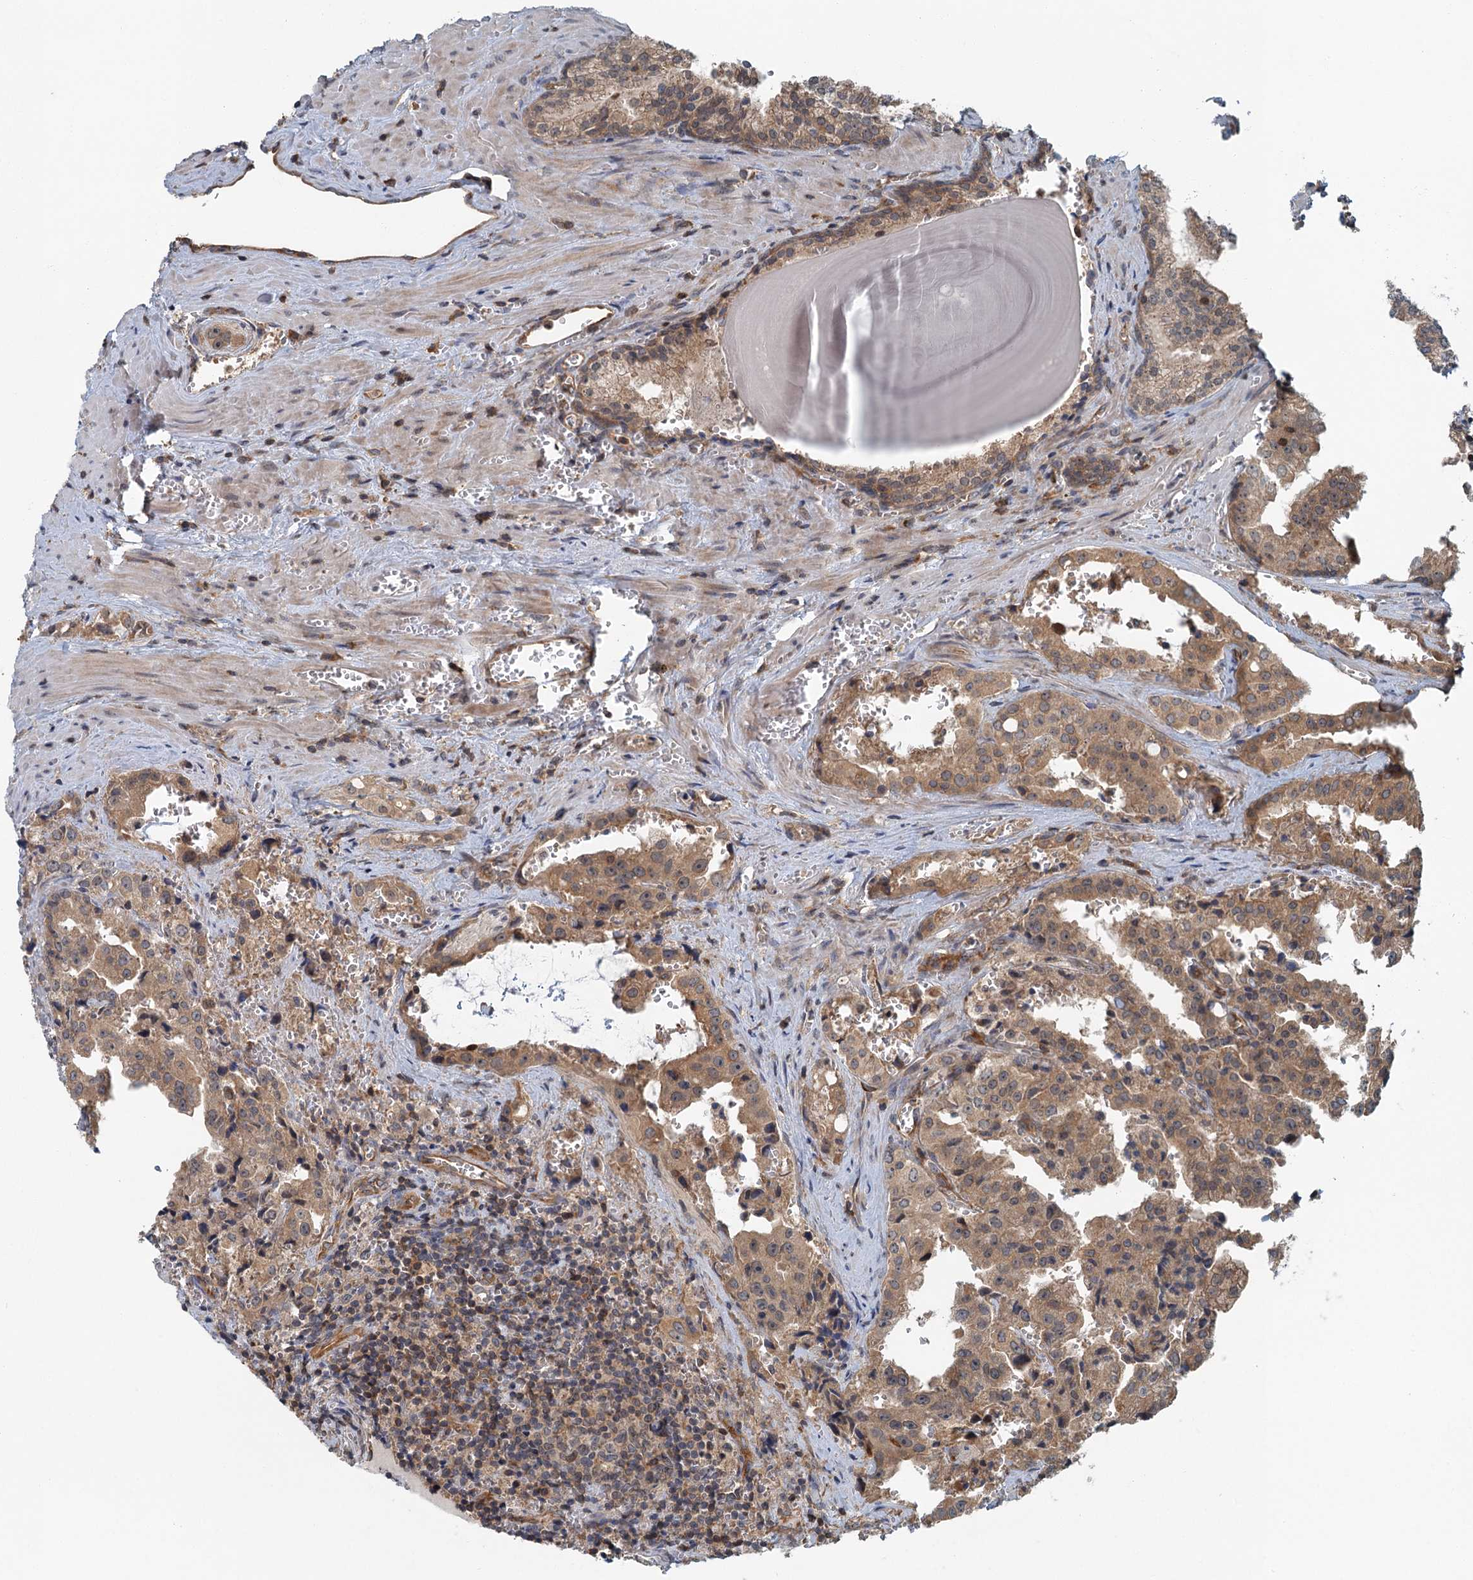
{"staining": {"intensity": "moderate", "quantity": ">75%", "location": "cytoplasmic/membranous"}, "tissue": "prostate cancer", "cell_type": "Tumor cells", "image_type": "cancer", "snomed": [{"axis": "morphology", "description": "Adenocarcinoma, High grade"}, {"axis": "topography", "description": "Prostate"}], "caption": "Prostate high-grade adenocarcinoma was stained to show a protein in brown. There is medium levels of moderate cytoplasmic/membranous expression in about >75% of tumor cells.", "gene": "ZNF527", "patient": {"sex": "male", "age": 68}}